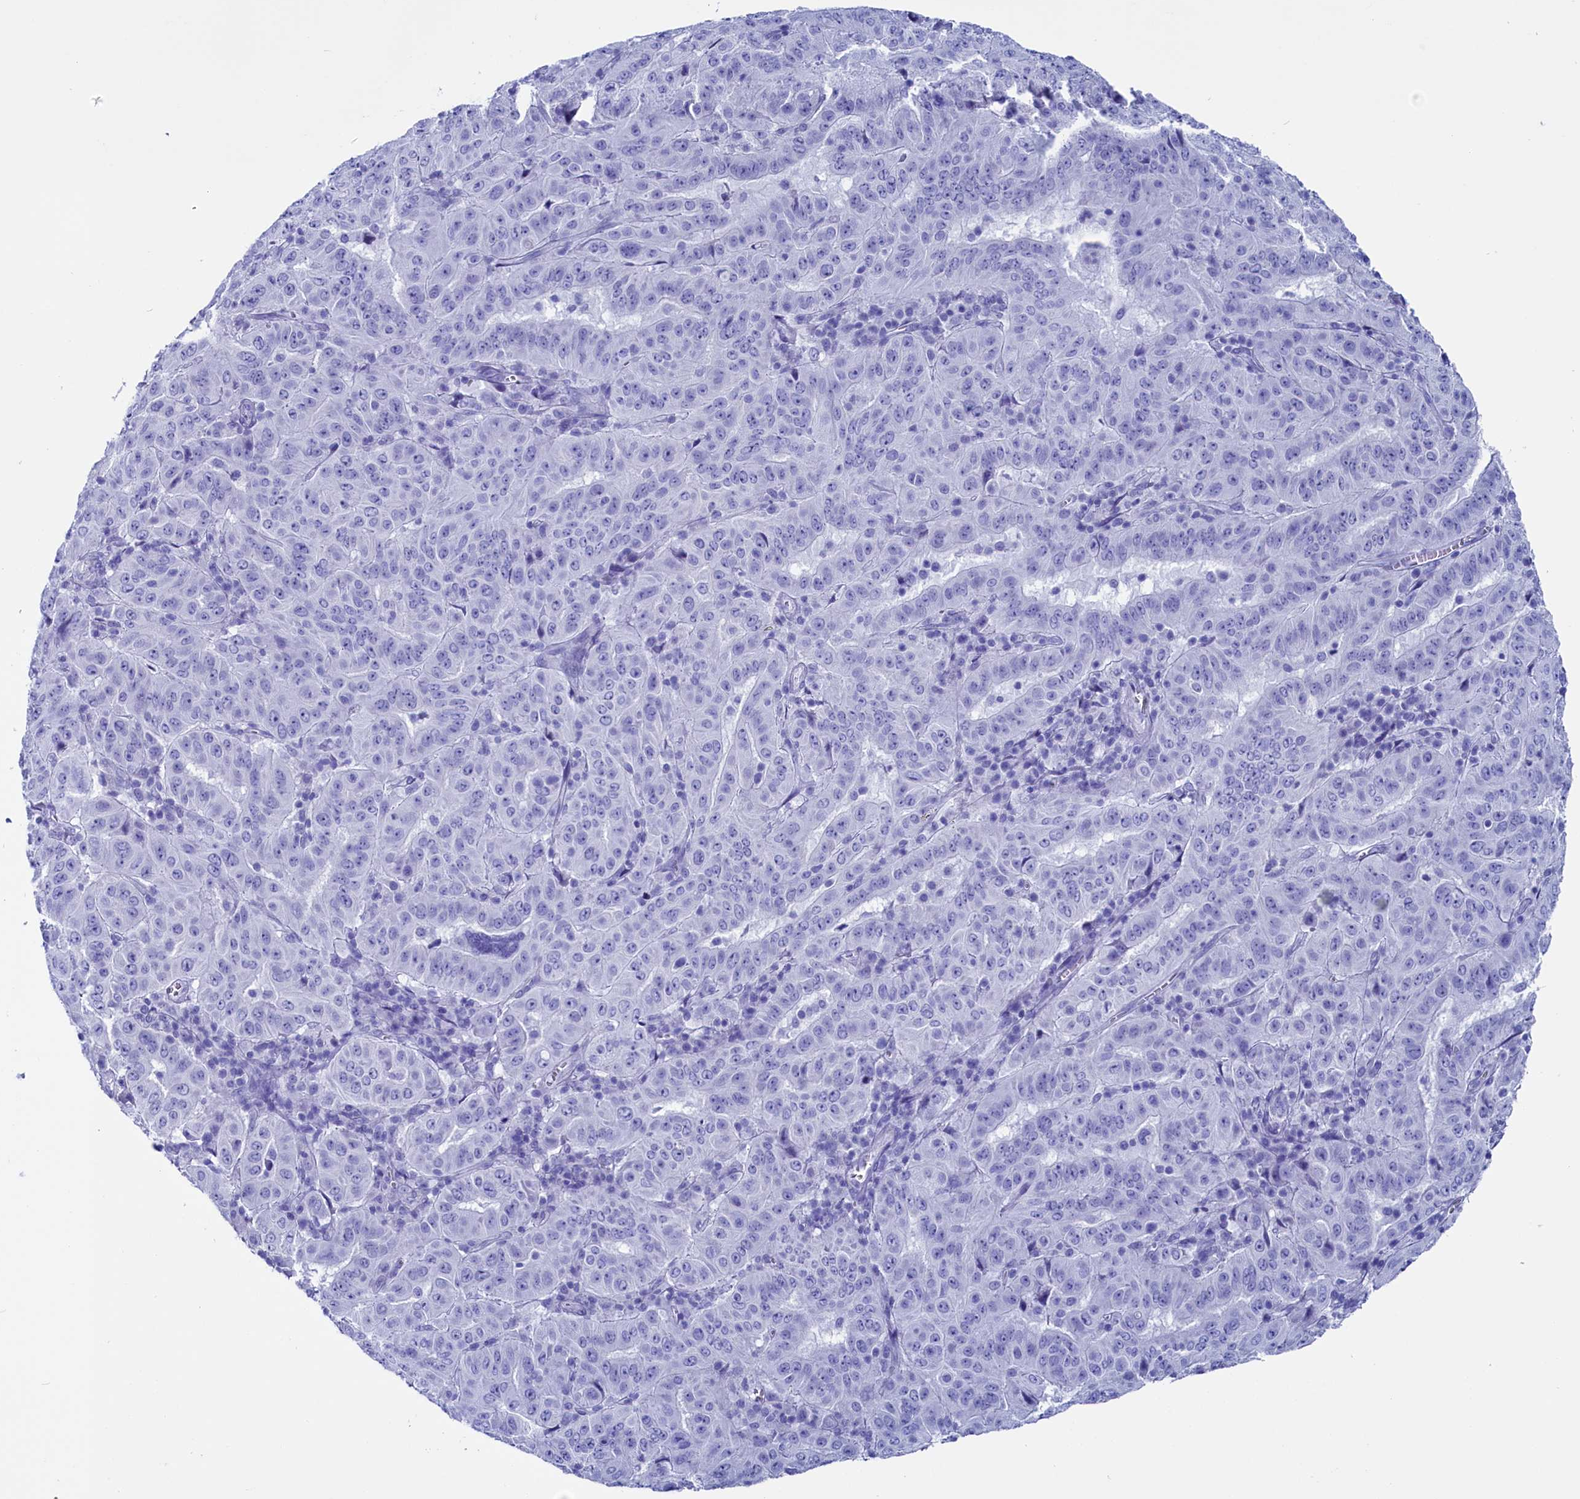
{"staining": {"intensity": "negative", "quantity": "none", "location": "none"}, "tissue": "pancreatic cancer", "cell_type": "Tumor cells", "image_type": "cancer", "snomed": [{"axis": "morphology", "description": "Adenocarcinoma, NOS"}, {"axis": "topography", "description": "Pancreas"}], "caption": "IHC photomicrograph of neoplastic tissue: pancreatic cancer stained with DAB (3,3'-diaminobenzidine) reveals no significant protein positivity in tumor cells.", "gene": "ANKRD29", "patient": {"sex": "male", "age": 63}}